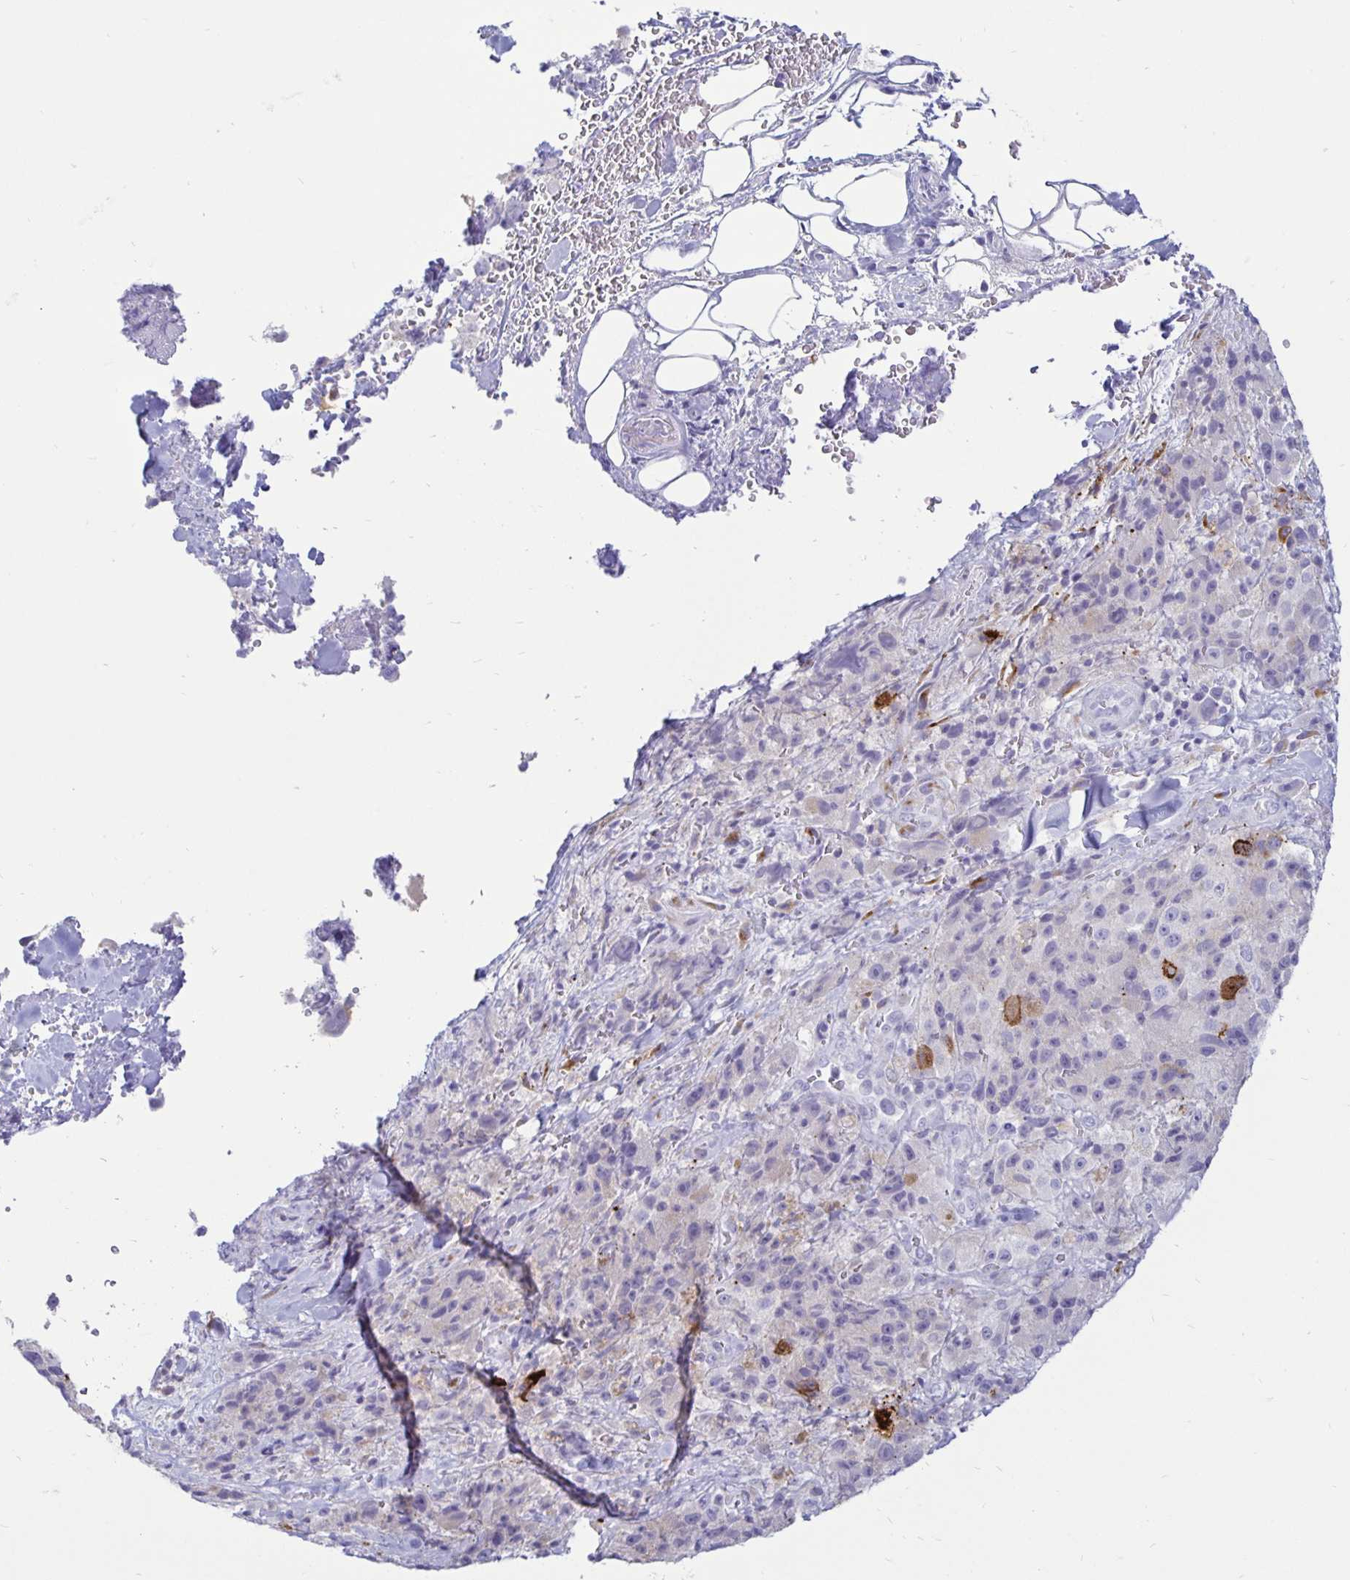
{"staining": {"intensity": "strong", "quantity": "<25%", "location": "cytoplasmic/membranous"}, "tissue": "melanoma", "cell_type": "Tumor cells", "image_type": "cancer", "snomed": [{"axis": "morphology", "description": "Malignant melanoma, Metastatic site"}, {"axis": "topography", "description": "Lymph node"}], "caption": "Tumor cells exhibit strong cytoplasmic/membranous expression in about <25% of cells in melanoma.", "gene": "TIMP1", "patient": {"sex": "male", "age": 62}}